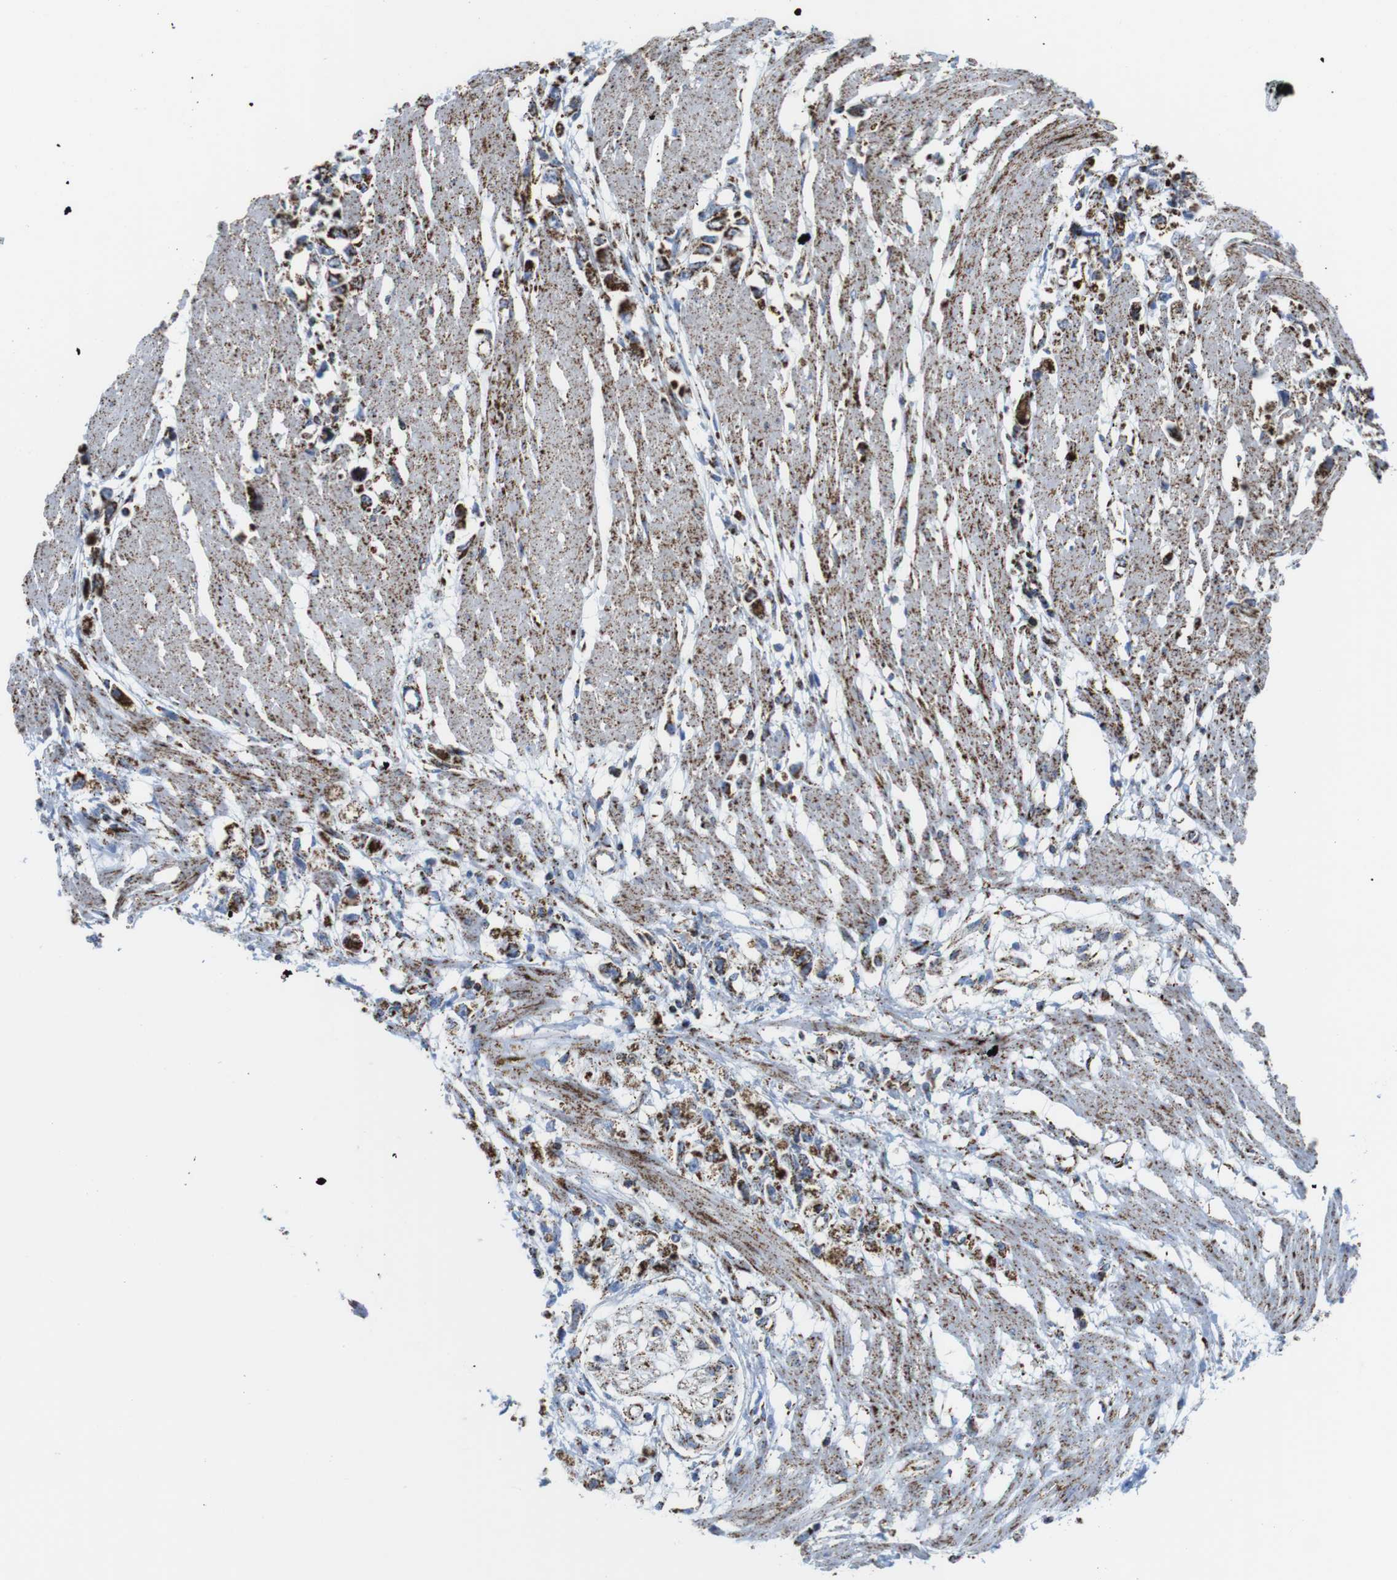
{"staining": {"intensity": "strong", "quantity": ">75%", "location": "cytoplasmic/membranous"}, "tissue": "stomach cancer", "cell_type": "Tumor cells", "image_type": "cancer", "snomed": [{"axis": "morphology", "description": "Adenocarcinoma, NOS"}, {"axis": "topography", "description": "Stomach"}], "caption": "Strong cytoplasmic/membranous expression is seen in approximately >75% of tumor cells in stomach adenocarcinoma.", "gene": "ATP5PO", "patient": {"sex": "female", "age": 59}}